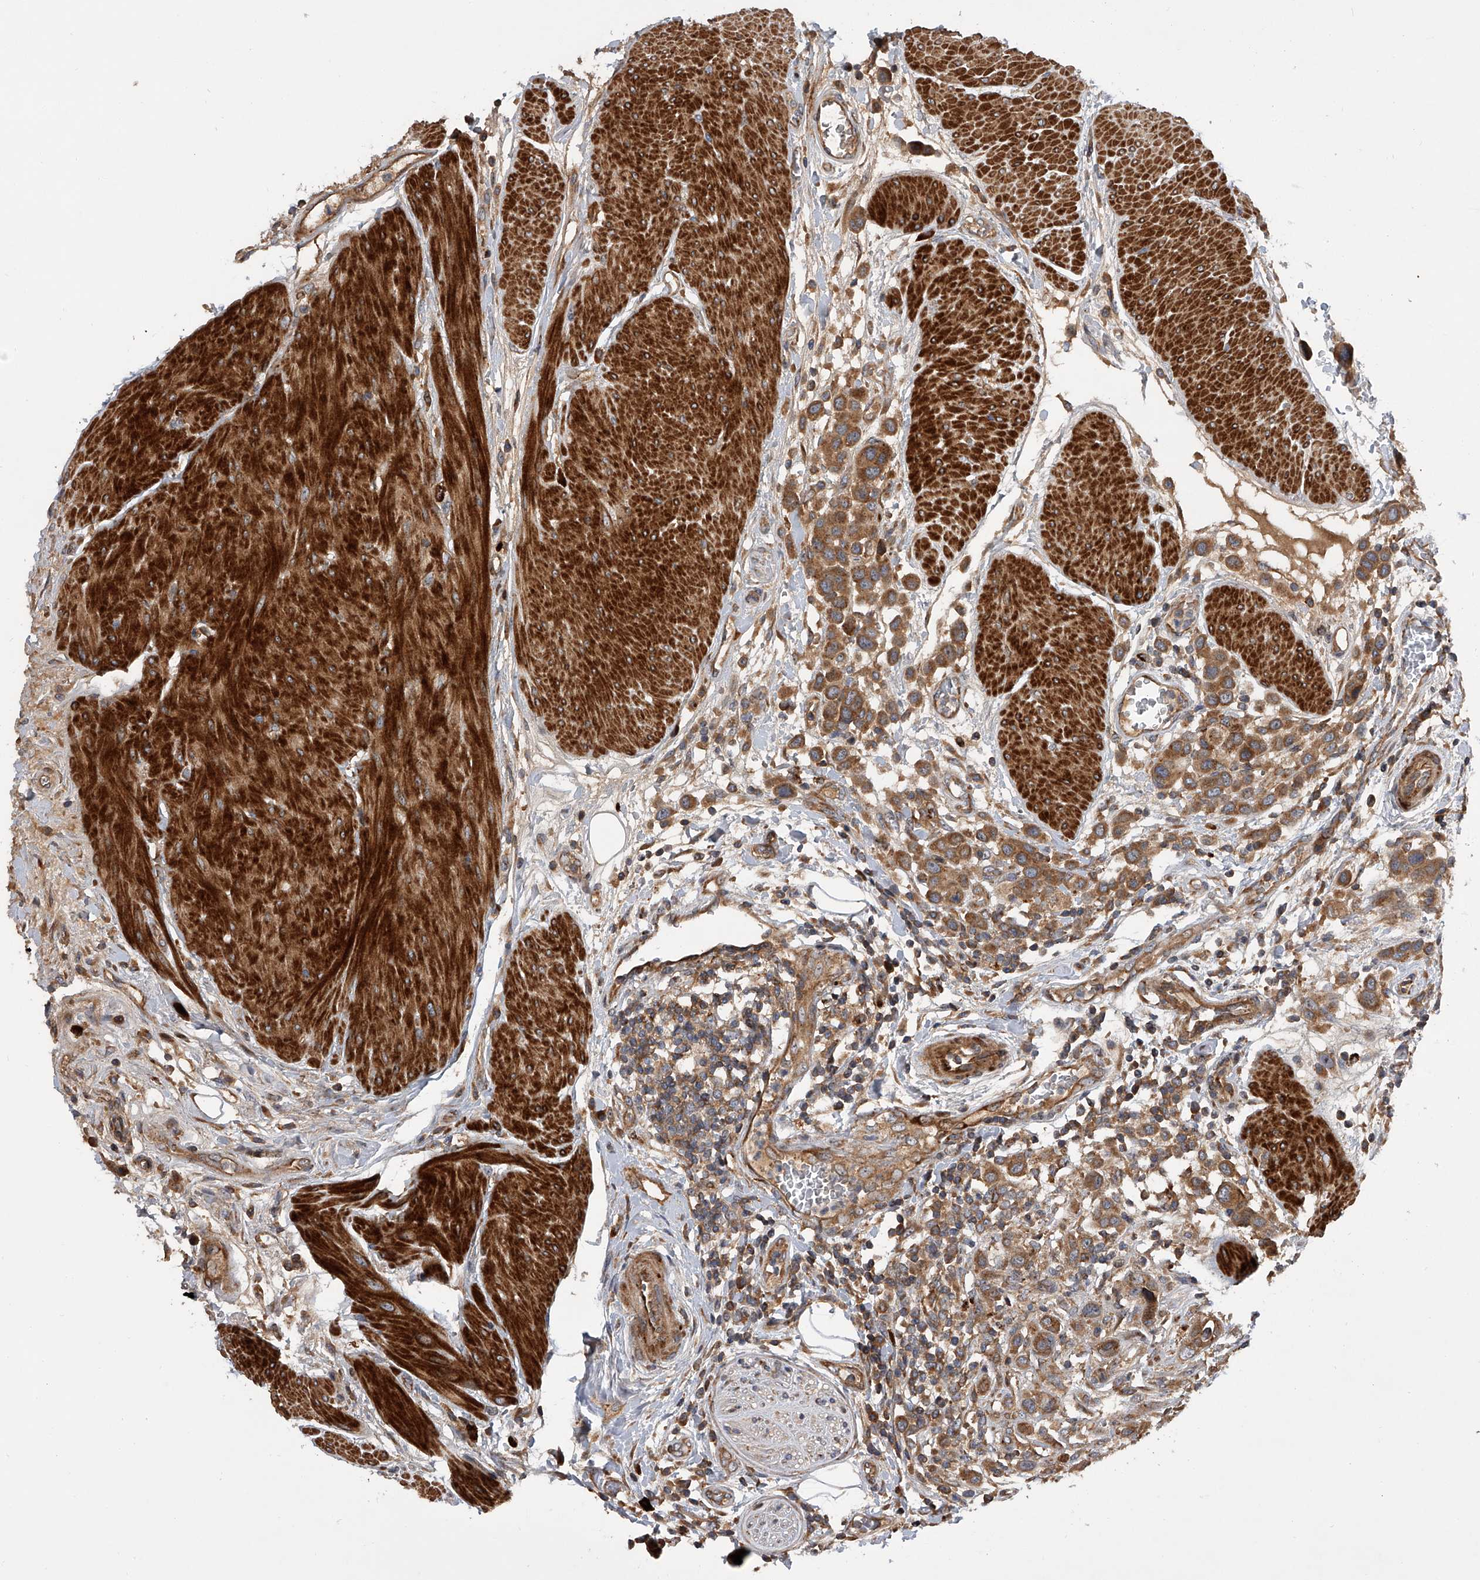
{"staining": {"intensity": "moderate", "quantity": ">75%", "location": "cytoplasmic/membranous"}, "tissue": "urothelial cancer", "cell_type": "Tumor cells", "image_type": "cancer", "snomed": [{"axis": "morphology", "description": "Urothelial carcinoma, High grade"}, {"axis": "topography", "description": "Urinary bladder"}], "caption": "The micrograph demonstrates a brown stain indicating the presence of a protein in the cytoplasmic/membranous of tumor cells in high-grade urothelial carcinoma. (DAB (3,3'-diaminobenzidine) = brown stain, brightfield microscopy at high magnification).", "gene": "USP47", "patient": {"sex": "male", "age": 50}}